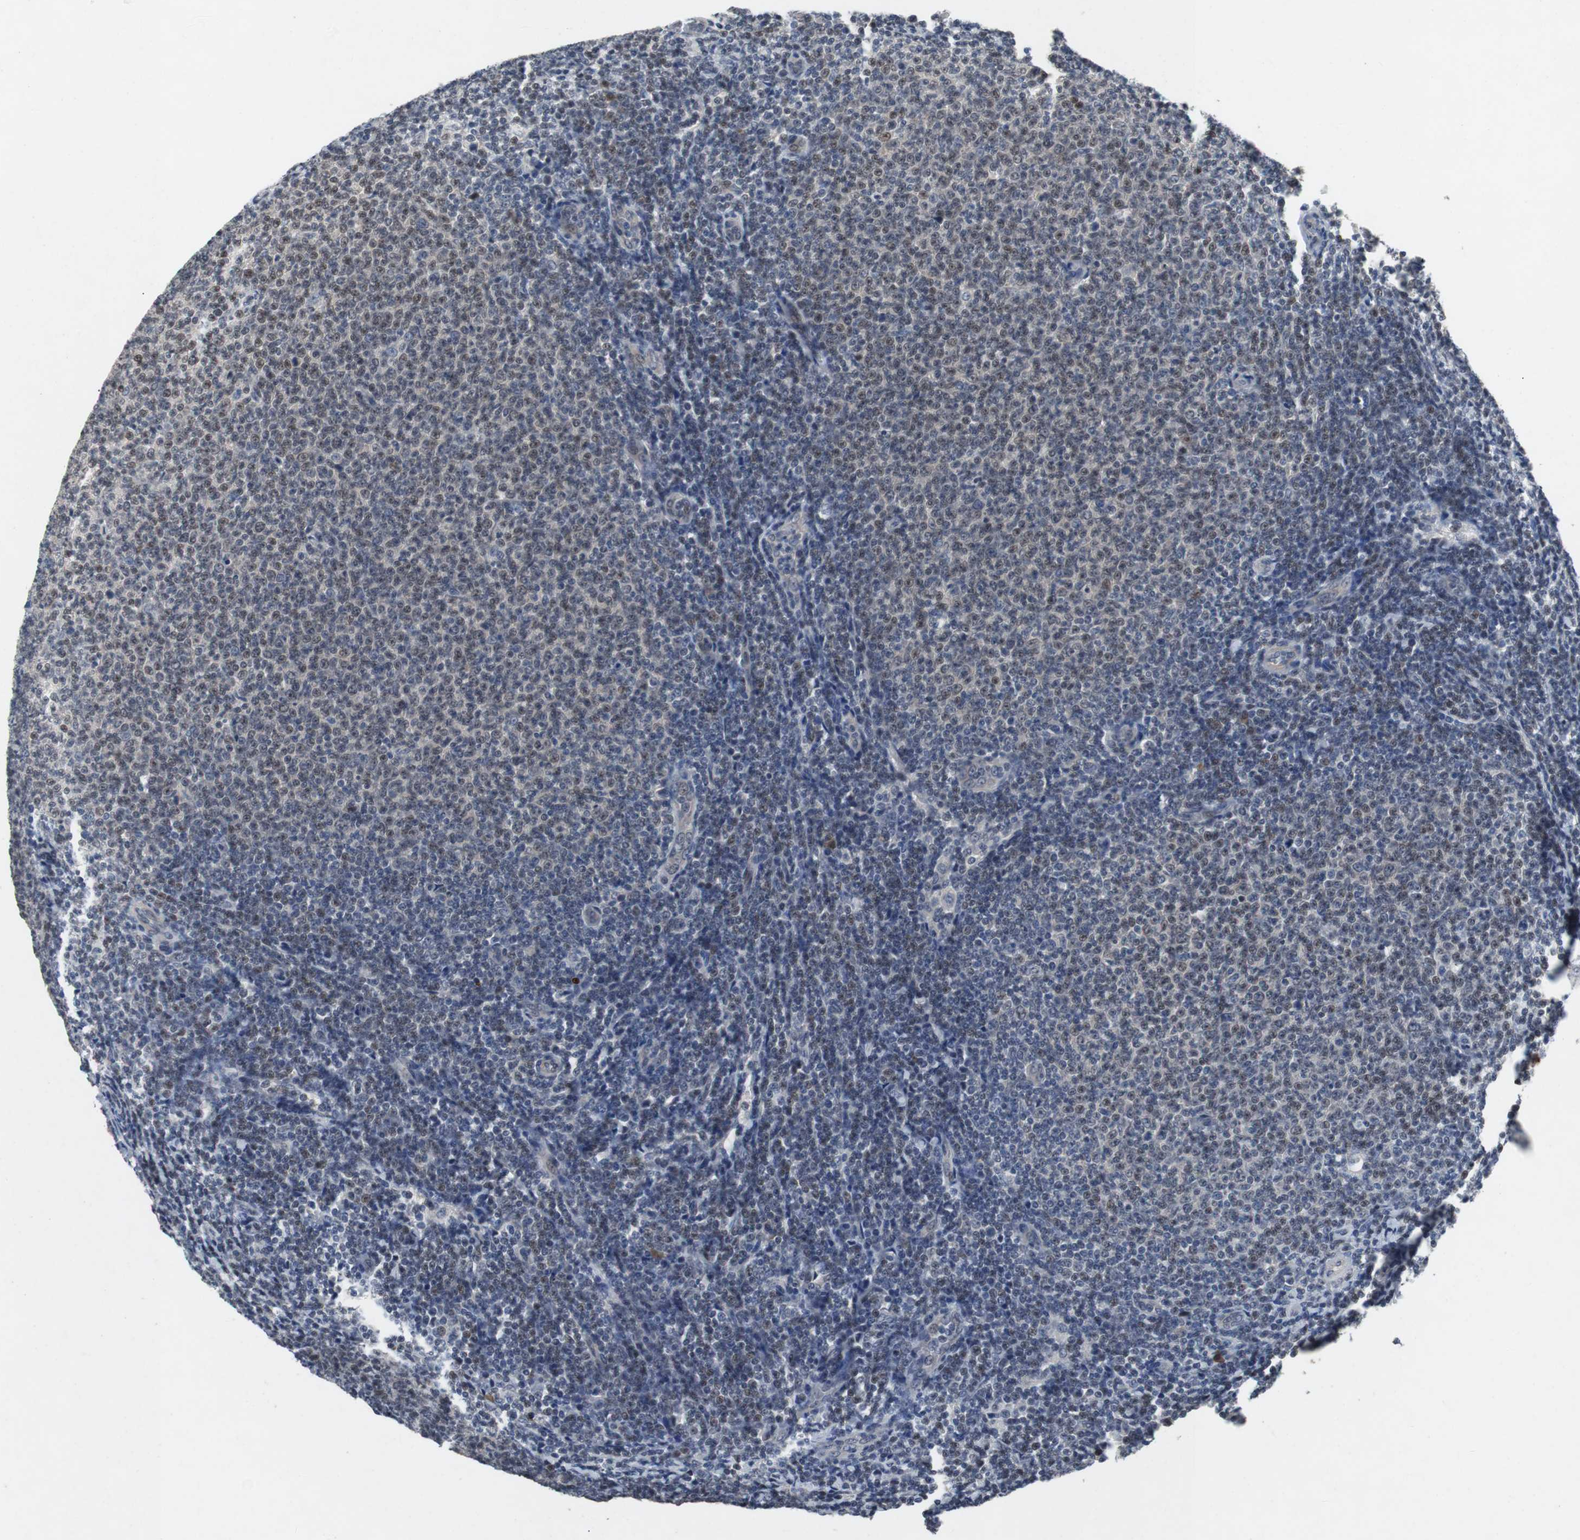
{"staining": {"intensity": "weak", "quantity": "<25%", "location": "nuclear"}, "tissue": "lymphoma", "cell_type": "Tumor cells", "image_type": "cancer", "snomed": [{"axis": "morphology", "description": "Malignant lymphoma, non-Hodgkin's type, Low grade"}, {"axis": "topography", "description": "Lymph node"}], "caption": "The immunohistochemistry (IHC) histopathology image has no significant positivity in tumor cells of malignant lymphoma, non-Hodgkin's type (low-grade) tissue. (DAB (3,3'-diaminobenzidine) immunohistochemistry (IHC) with hematoxylin counter stain).", "gene": "TP63", "patient": {"sex": "male", "age": 66}}